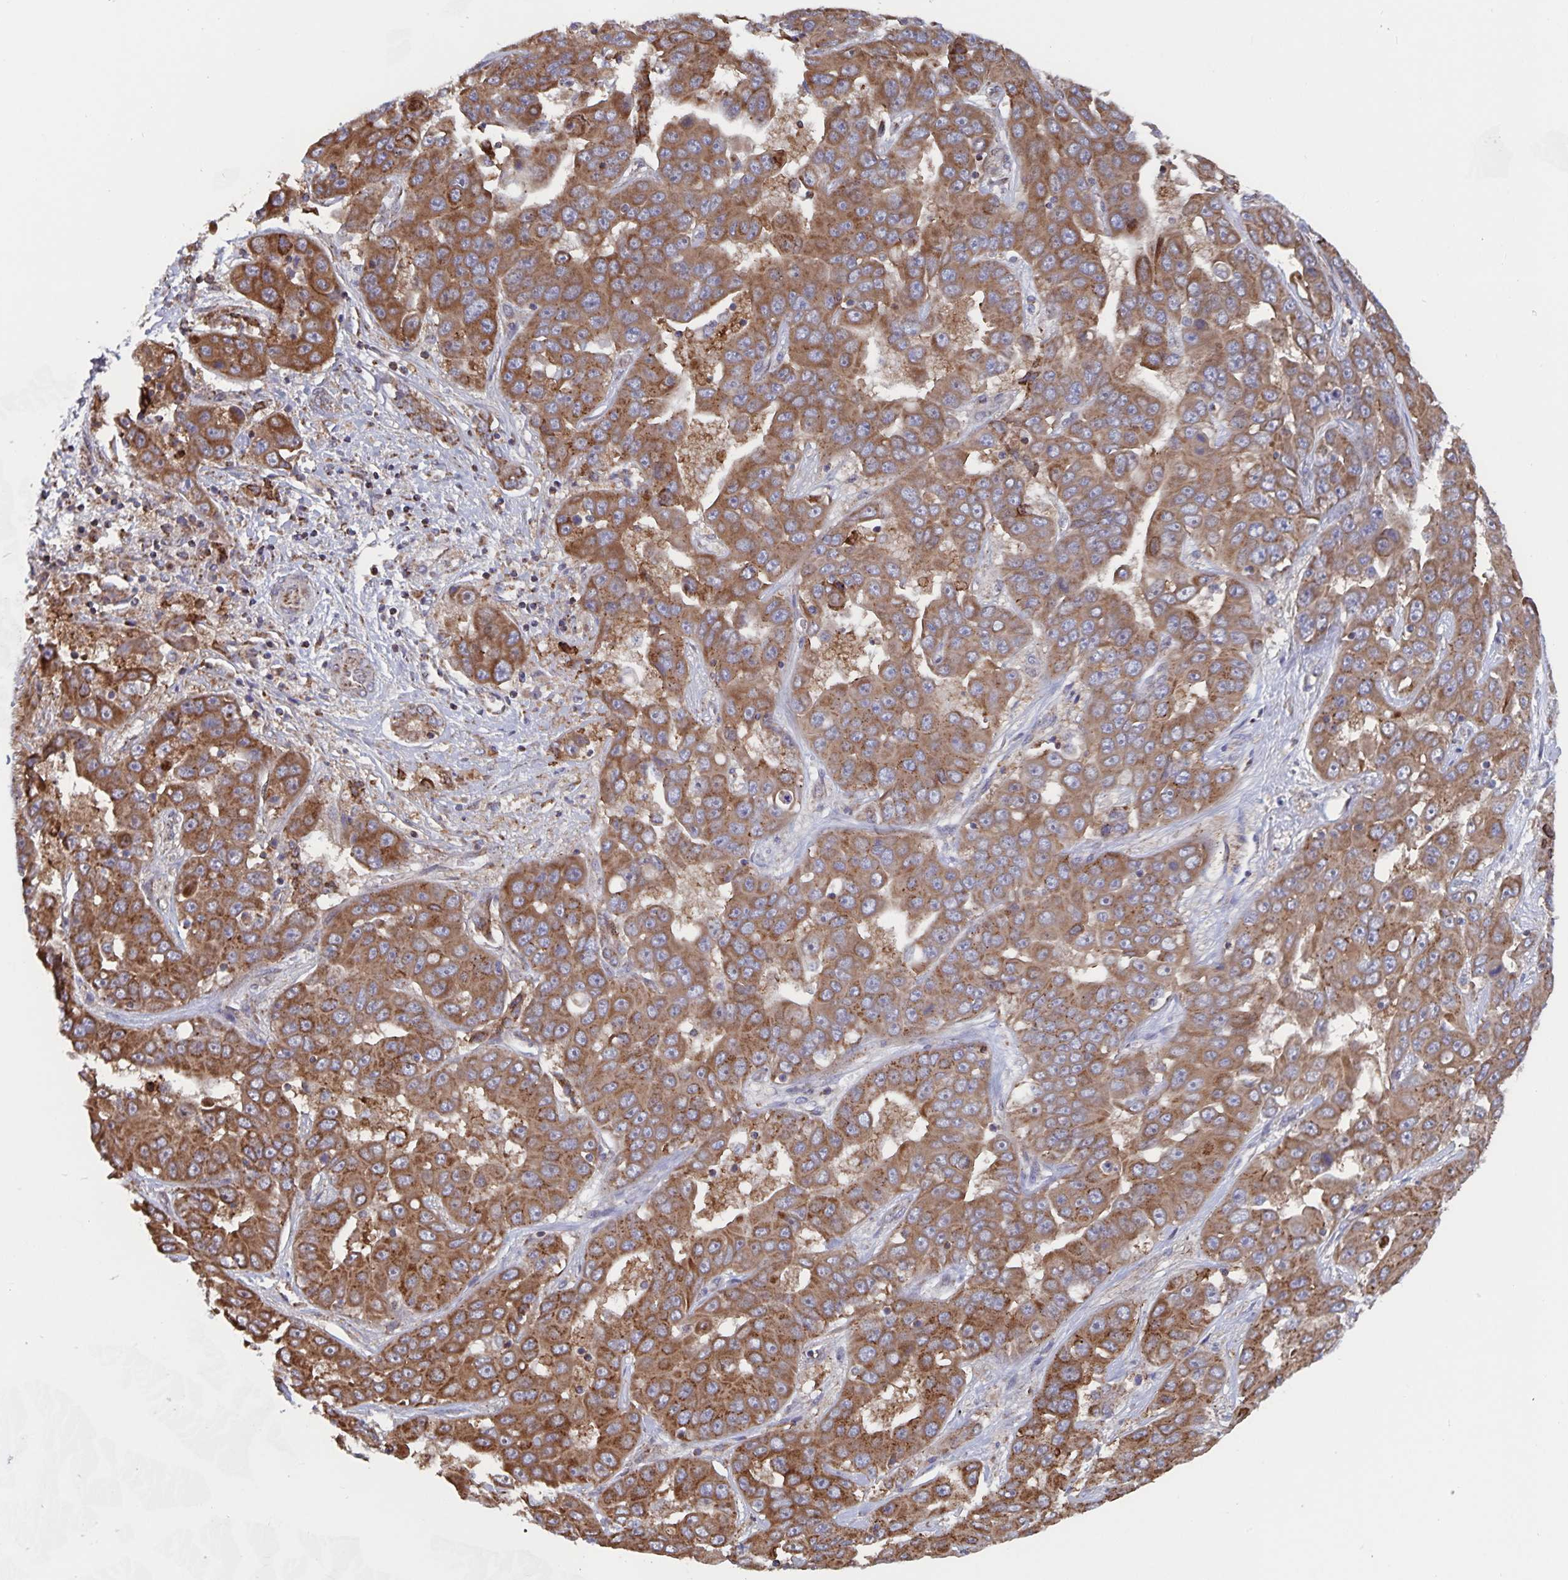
{"staining": {"intensity": "moderate", "quantity": ">75%", "location": "cytoplasmic/membranous"}, "tissue": "liver cancer", "cell_type": "Tumor cells", "image_type": "cancer", "snomed": [{"axis": "morphology", "description": "Cholangiocarcinoma"}, {"axis": "topography", "description": "Liver"}], "caption": "Immunohistochemical staining of liver cancer shows moderate cytoplasmic/membranous protein positivity in approximately >75% of tumor cells.", "gene": "ACACA", "patient": {"sex": "female", "age": 52}}